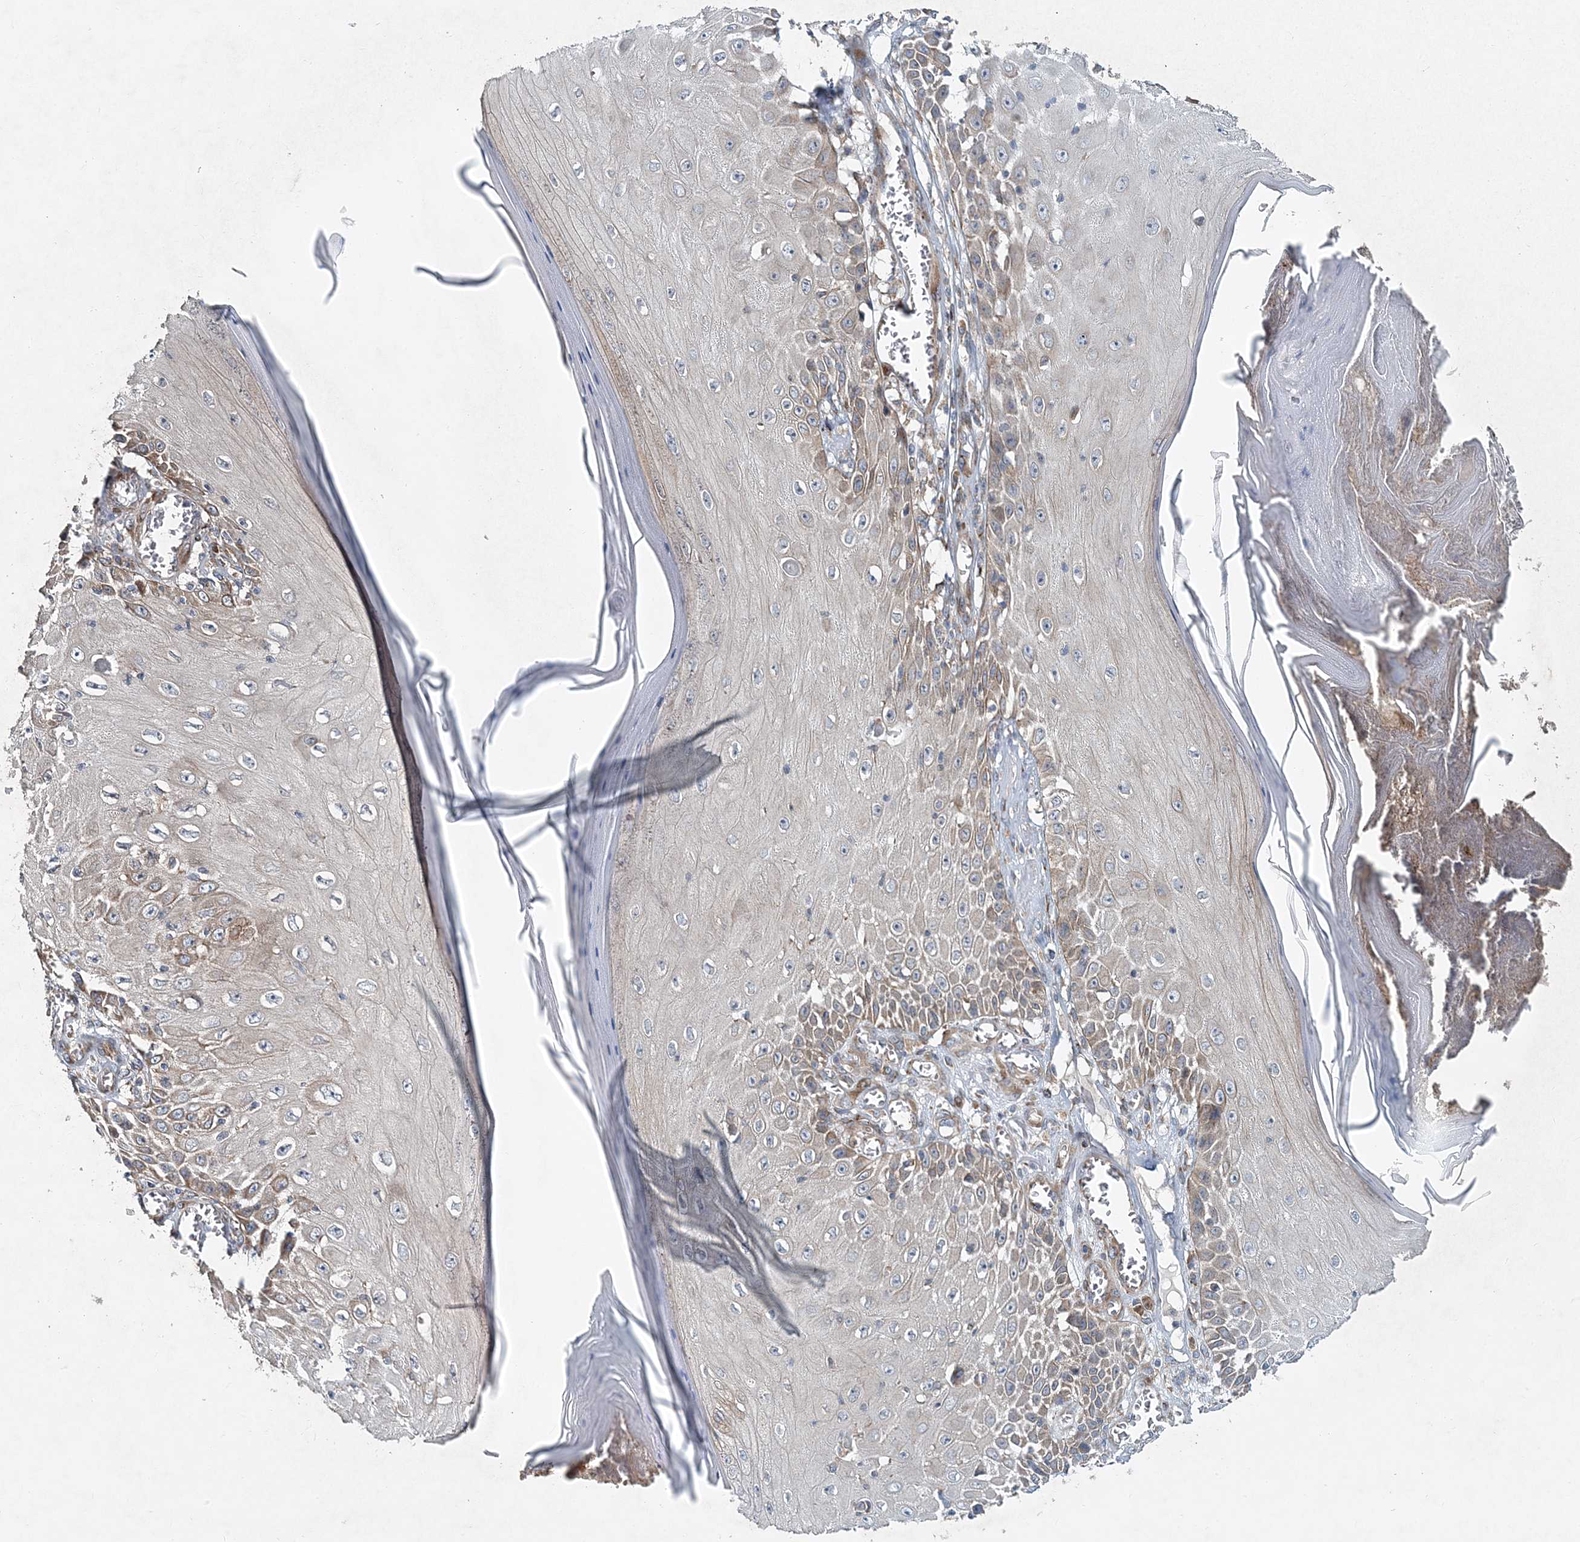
{"staining": {"intensity": "weak", "quantity": "<25%", "location": "cytoplasmic/membranous"}, "tissue": "skin cancer", "cell_type": "Tumor cells", "image_type": "cancer", "snomed": [{"axis": "morphology", "description": "Squamous cell carcinoma, NOS"}, {"axis": "topography", "description": "Skin"}], "caption": "Immunohistochemical staining of human skin squamous cell carcinoma exhibits no significant positivity in tumor cells.", "gene": "NBAS", "patient": {"sex": "female", "age": 73}}